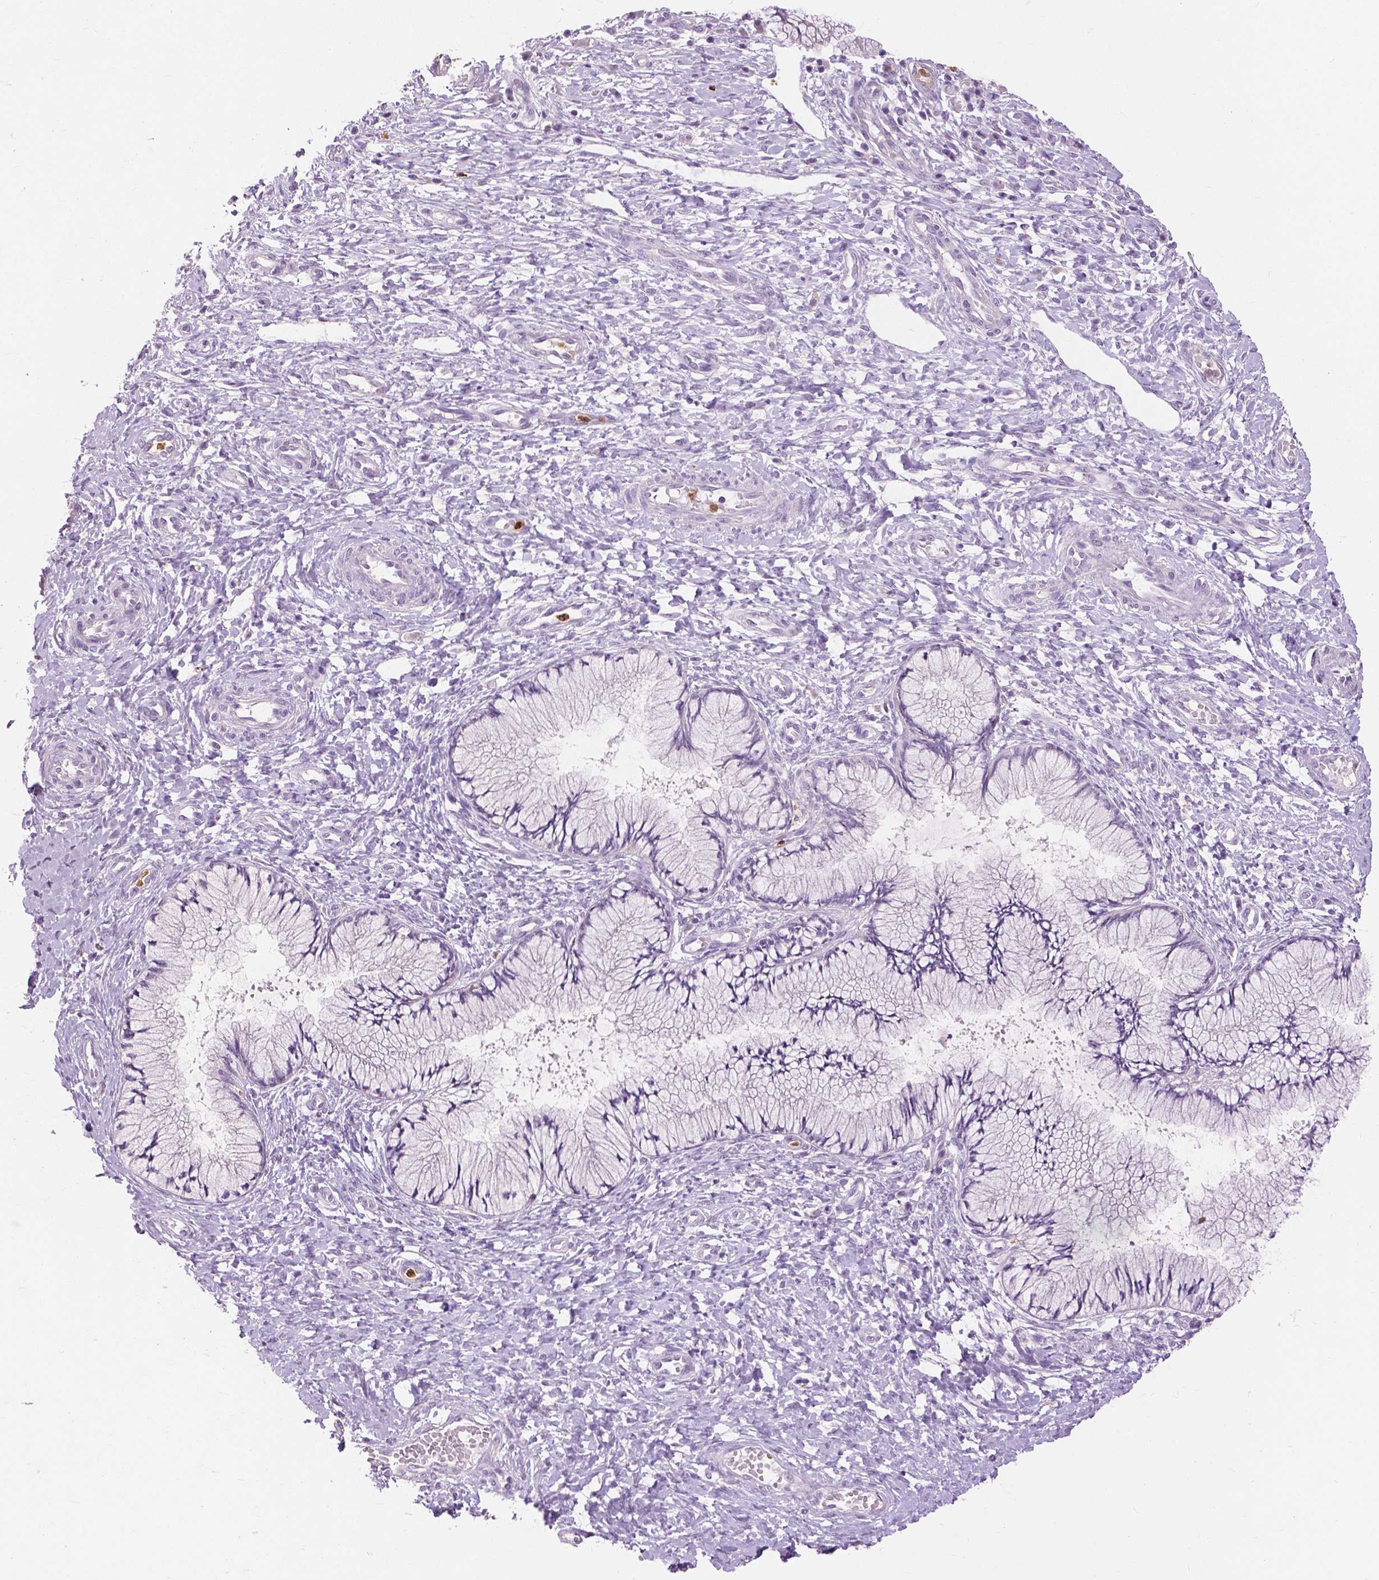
{"staining": {"intensity": "negative", "quantity": "none", "location": "none"}, "tissue": "cervix", "cell_type": "Glandular cells", "image_type": "normal", "snomed": [{"axis": "morphology", "description": "Normal tissue, NOS"}, {"axis": "topography", "description": "Cervix"}], "caption": "High magnification brightfield microscopy of unremarkable cervix stained with DAB (3,3'-diaminobenzidine) (brown) and counterstained with hematoxylin (blue): glandular cells show no significant staining.", "gene": "CXCR2", "patient": {"sex": "female", "age": 37}}